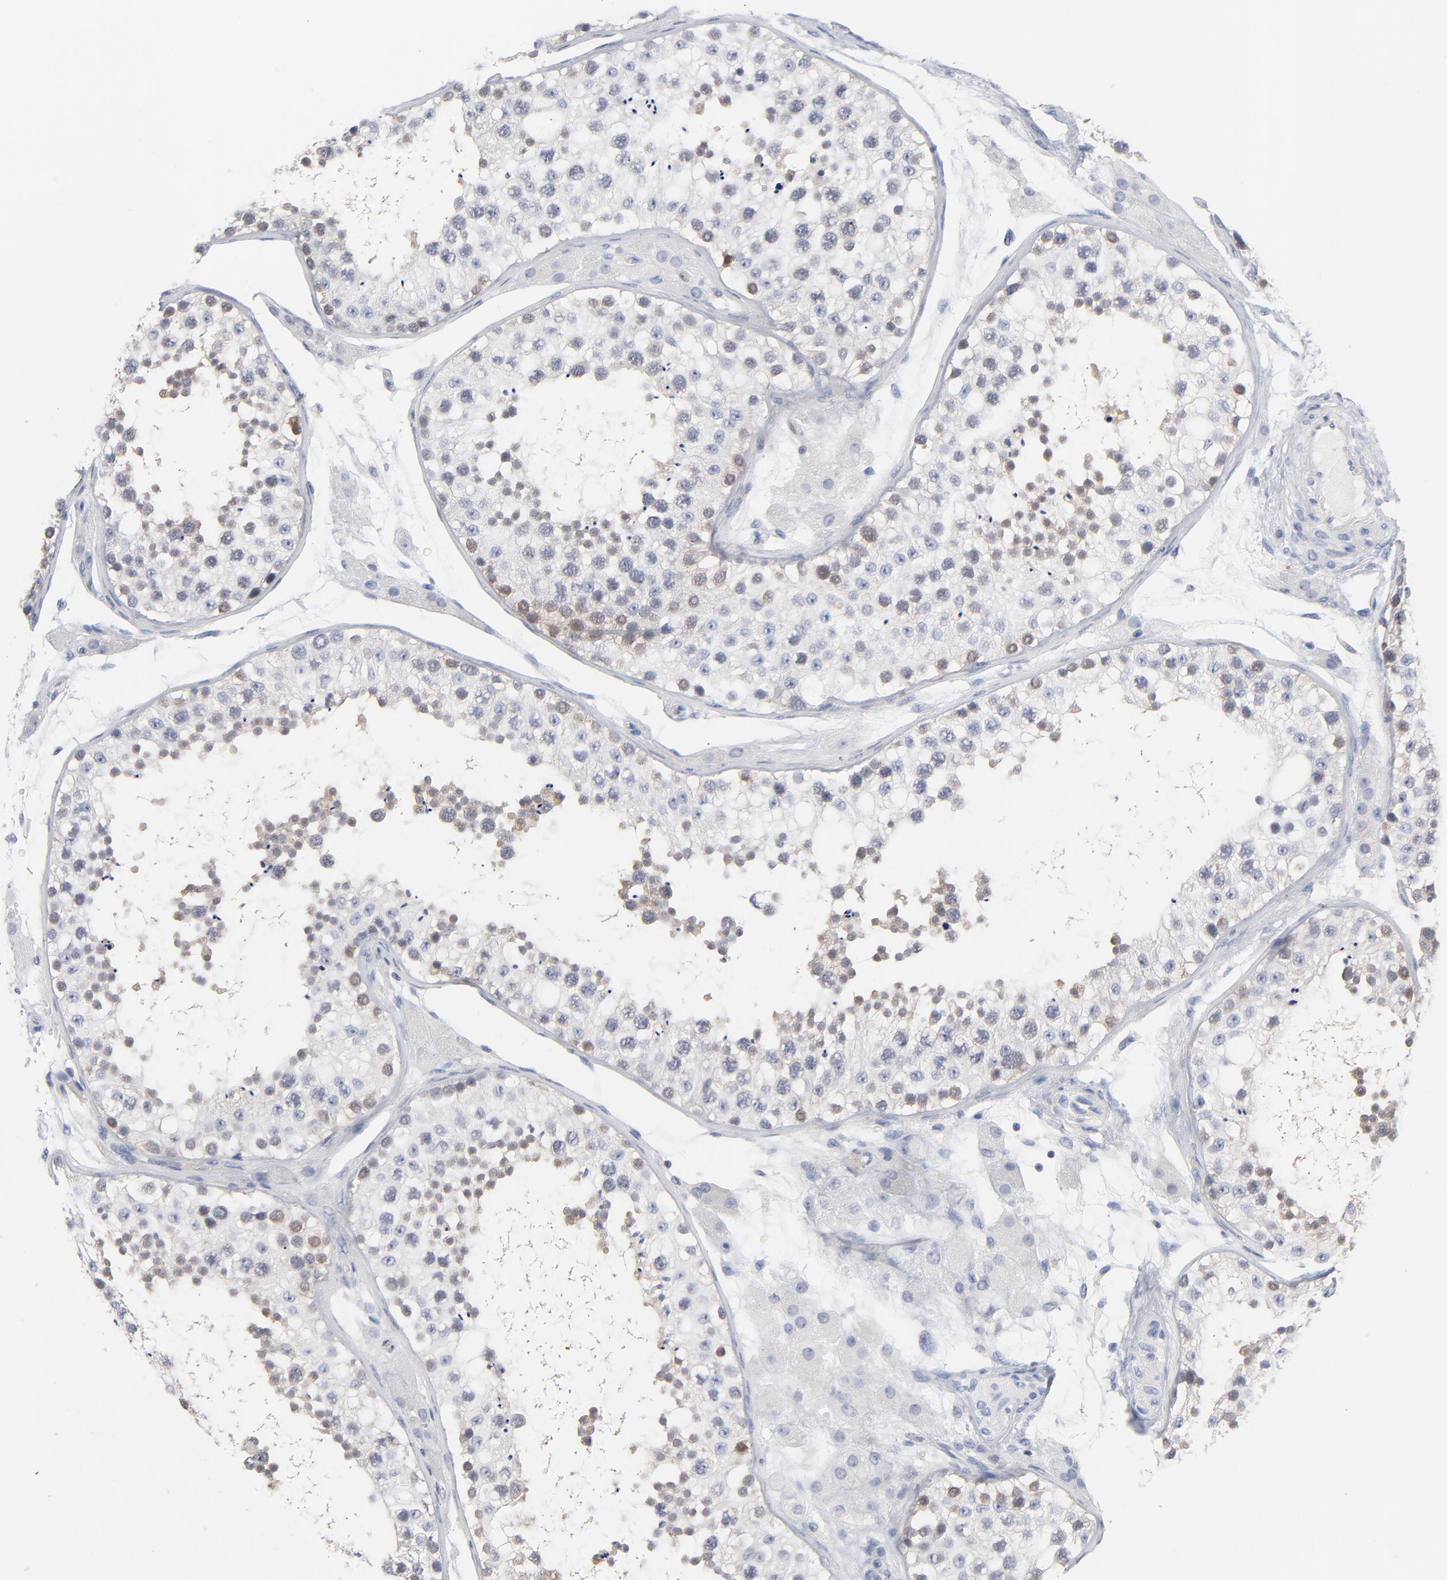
{"staining": {"intensity": "weak", "quantity": "<25%", "location": "cytoplasmic/membranous,nuclear"}, "tissue": "testis", "cell_type": "Cells in seminiferous ducts", "image_type": "normal", "snomed": [{"axis": "morphology", "description": "Normal tissue, NOS"}, {"axis": "topography", "description": "Testis"}], "caption": "Immunohistochemistry (IHC) of normal testis shows no positivity in cells in seminiferous ducts. (Stains: DAB (3,3'-diaminobenzidine) immunohistochemistry (IHC) with hematoxylin counter stain, Microscopy: brightfield microscopy at high magnification).", "gene": "CAB39L", "patient": {"sex": "male", "age": 26}}